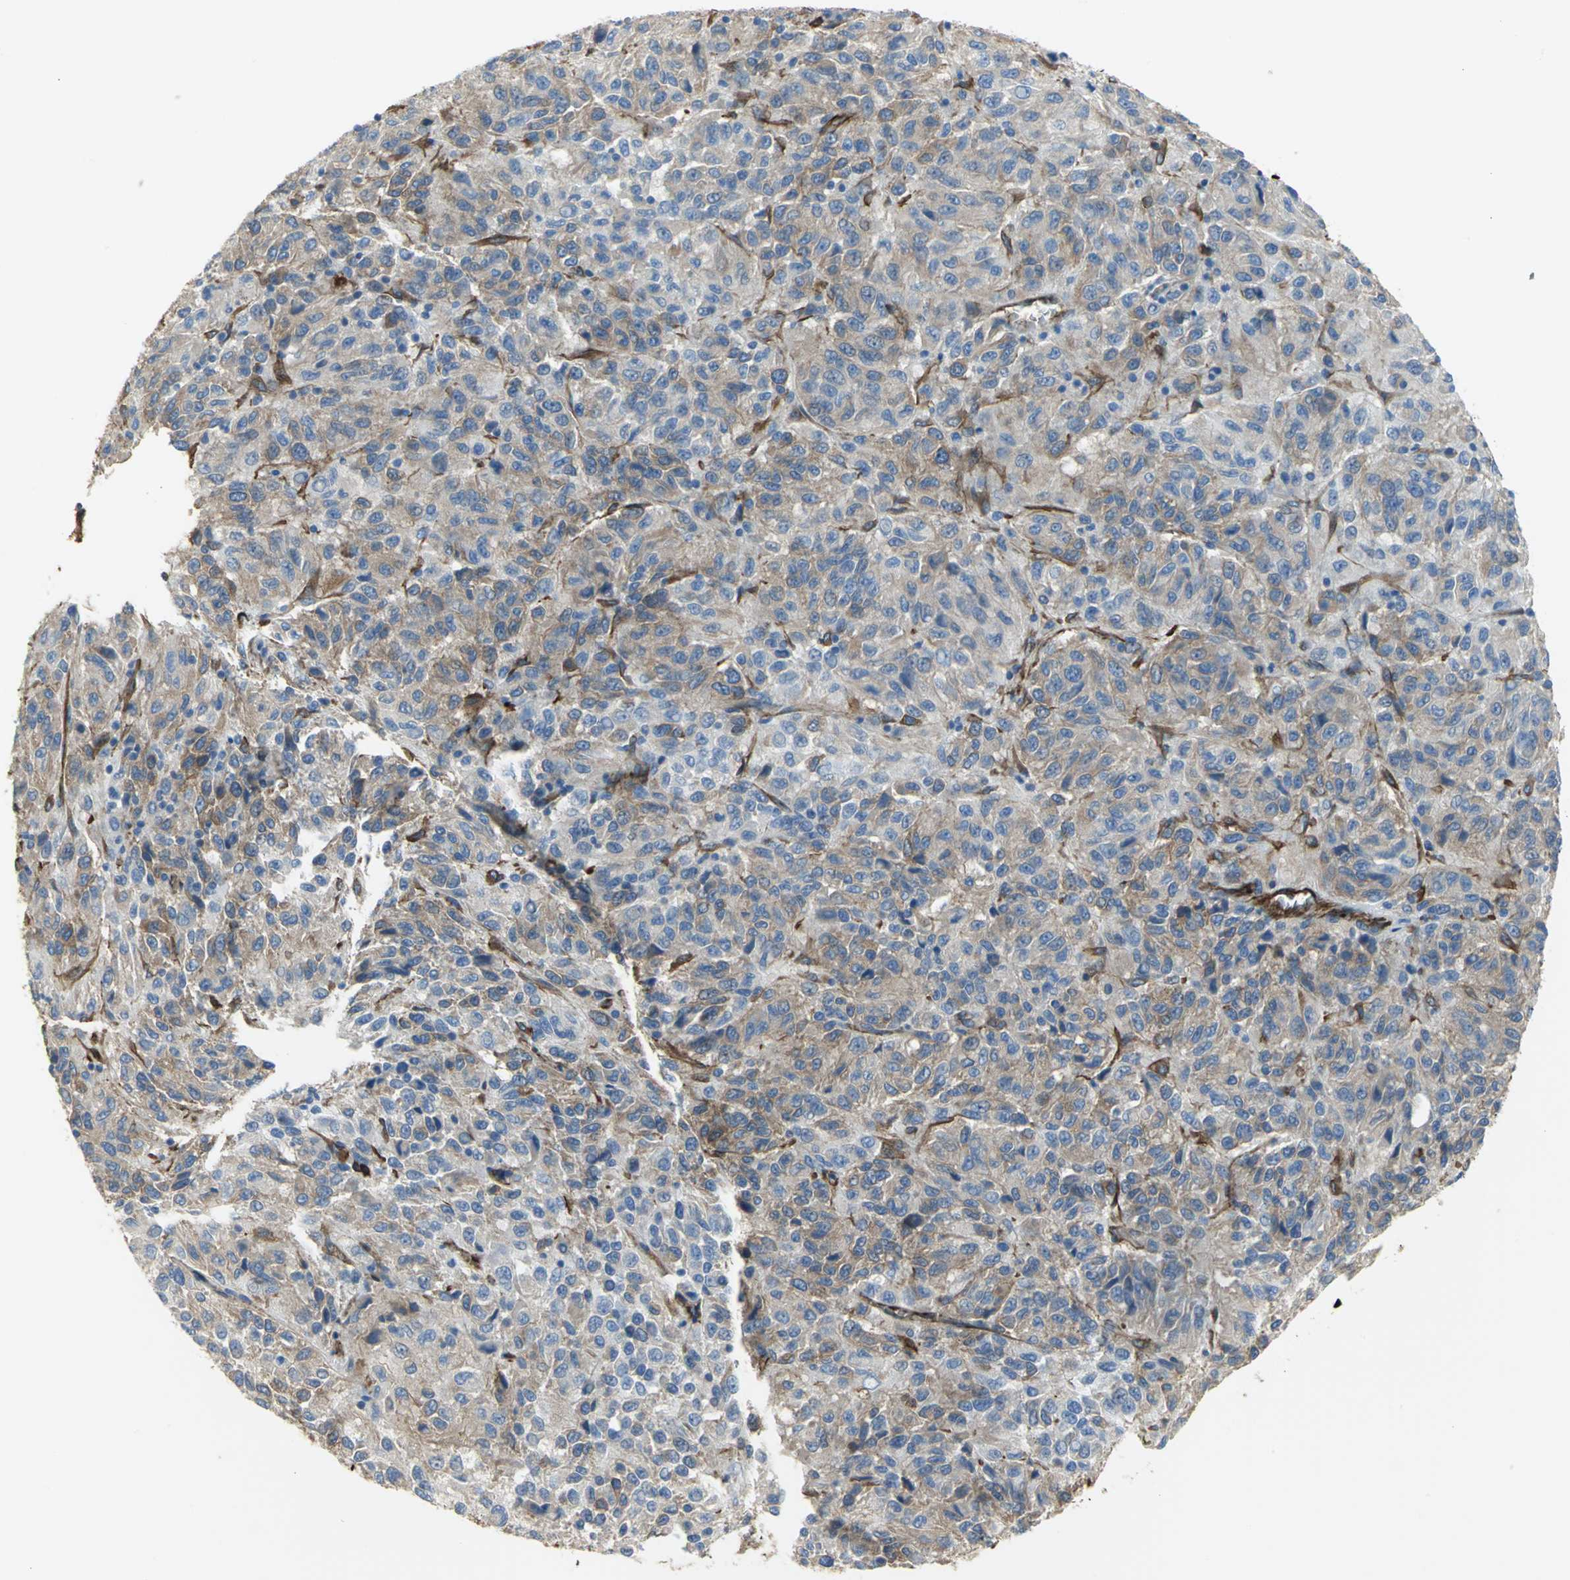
{"staining": {"intensity": "weak", "quantity": ">75%", "location": "cytoplasmic/membranous"}, "tissue": "melanoma", "cell_type": "Tumor cells", "image_type": "cancer", "snomed": [{"axis": "morphology", "description": "Malignant melanoma, Metastatic site"}, {"axis": "topography", "description": "Lung"}], "caption": "Immunohistochemistry image of neoplastic tissue: human malignant melanoma (metastatic site) stained using immunohistochemistry shows low levels of weak protein expression localized specifically in the cytoplasmic/membranous of tumor cells, appearing as a cytoplasmic/membranous brown color.", "gene": "FLNB", "patient": {"sex": "male", "age": 64}}